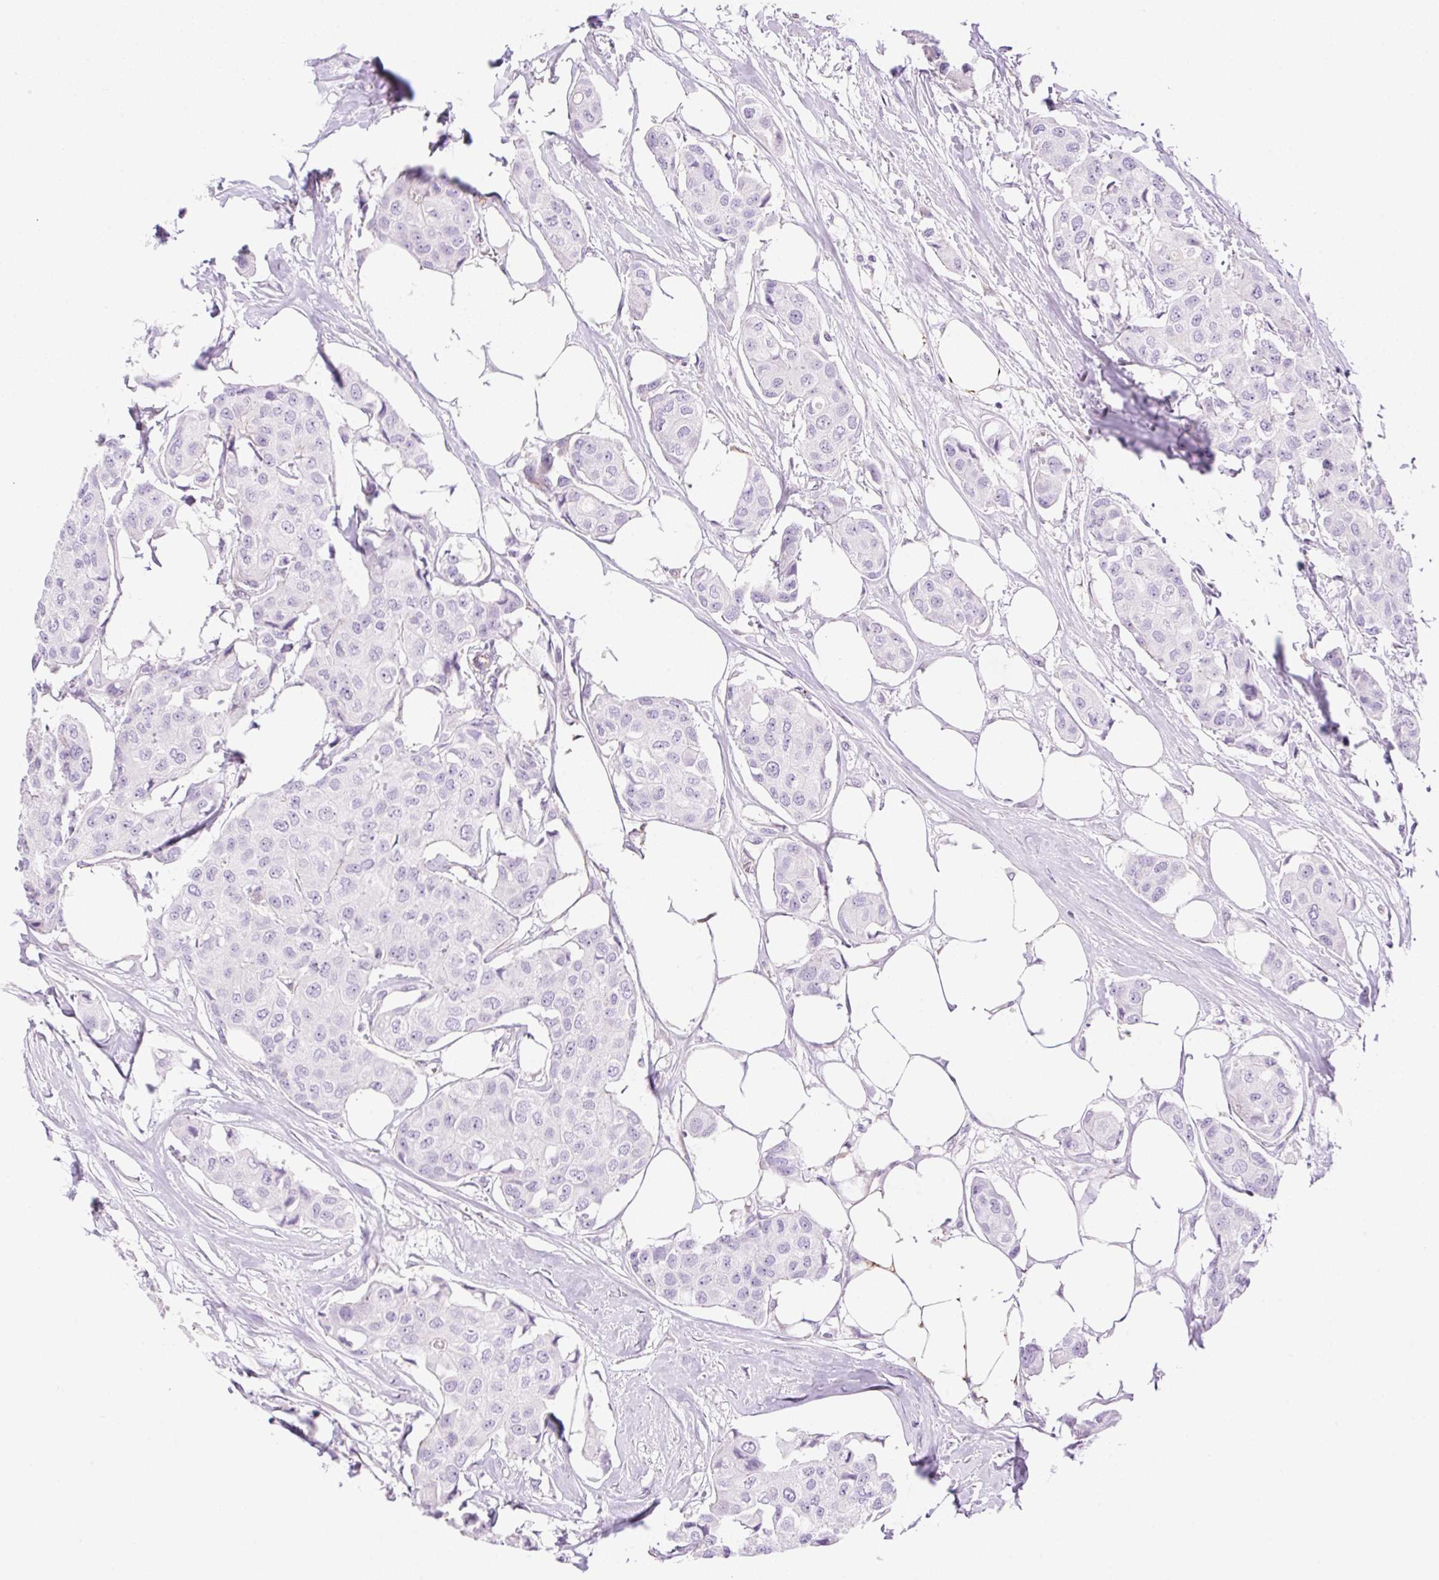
{"staining": {"intensity": "negative", "quantity": "none", "location": "none"}, "tissue": "breast cancer", "cell_type": "Tumor cells", "image_type": "cancer", "snomed": [{"axis": "morphology", "description": "Duct carcinoma"}, {"axis": "topography", "description": "Breast"}, {"axis": "topography", "description": "Lymph node"}], "caption": "Tumor cells show no significant staining in invasive ductal carcinoma (breast).", "gene": "EHD3", "patient": {"sex": "female", "age": 80}}